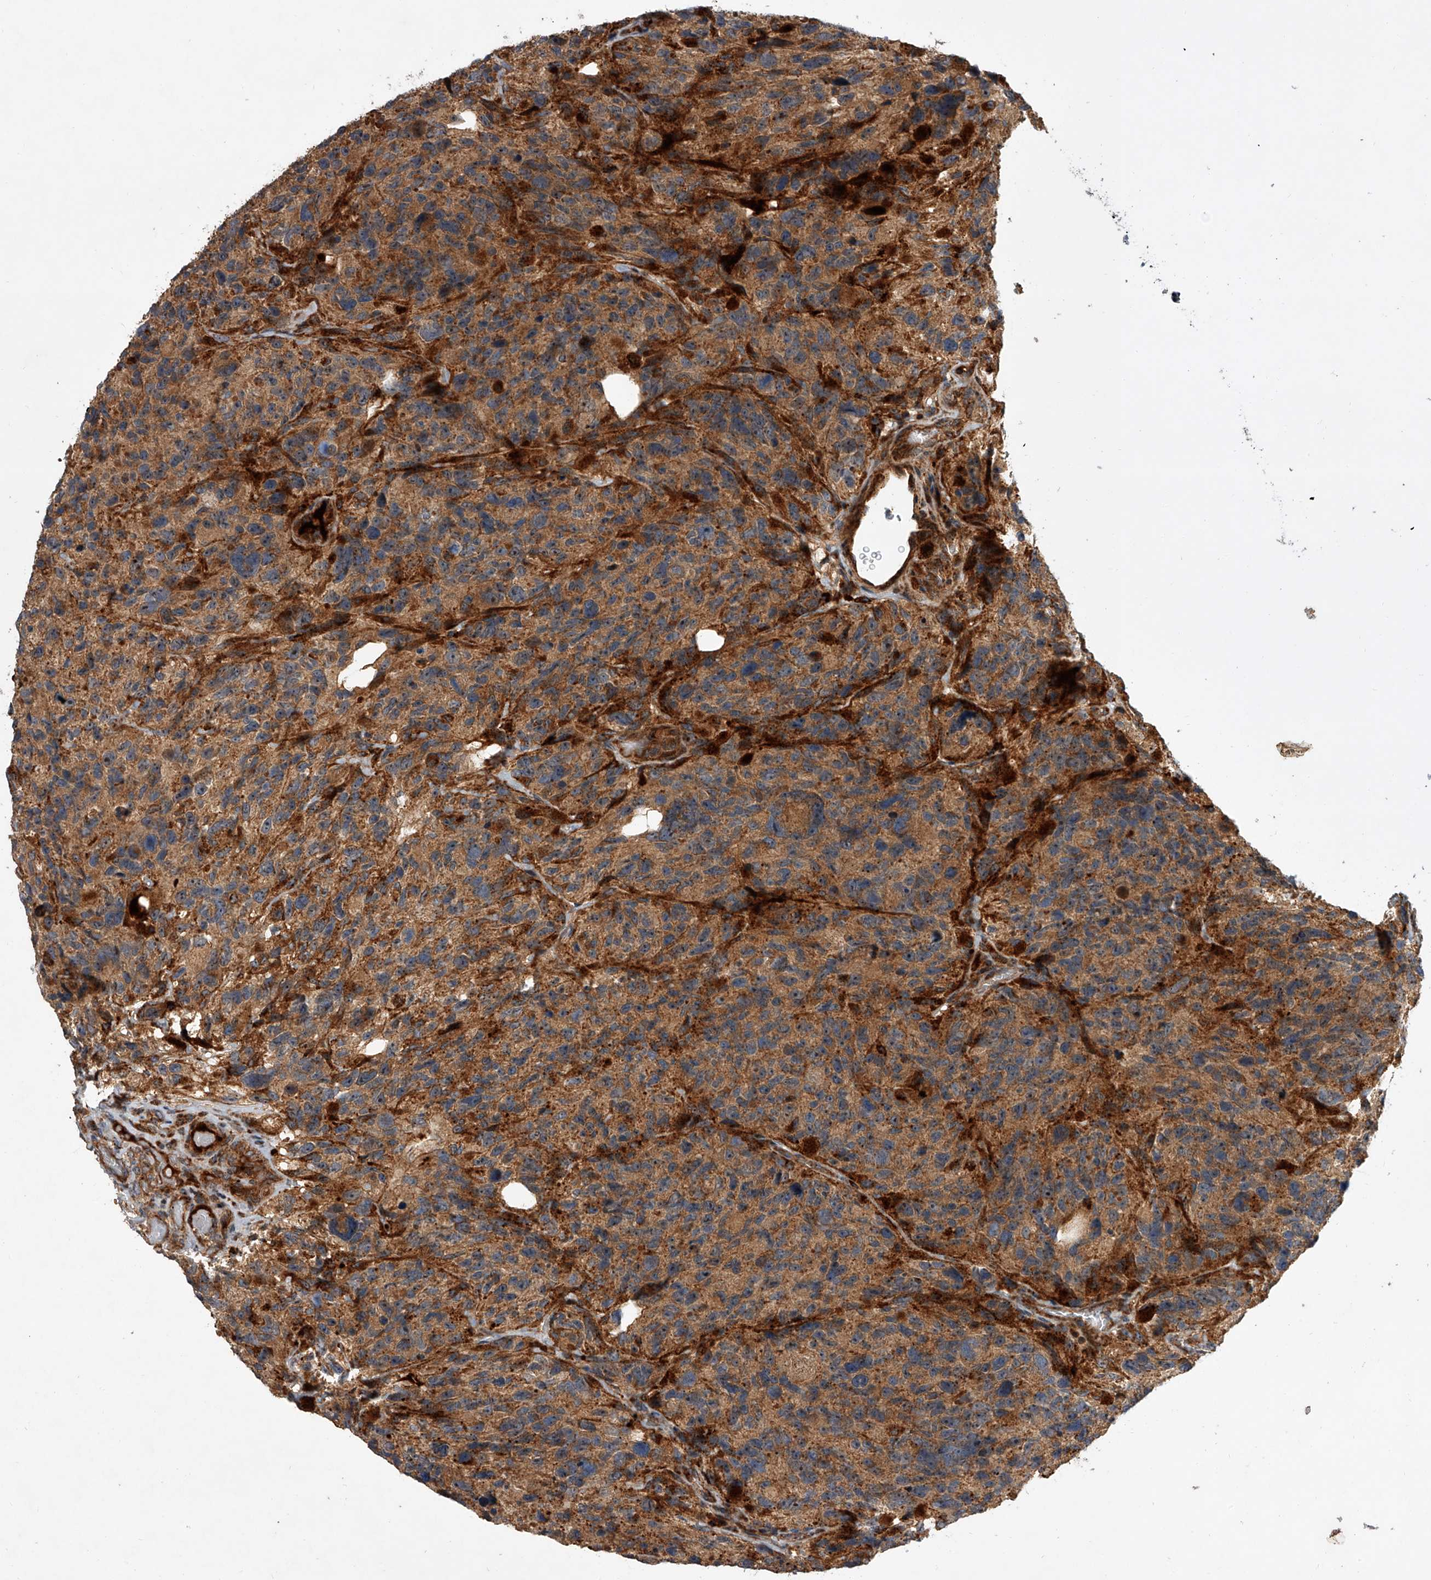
{"staining": {"intensity": "moderate", "quantity": ">75%", "location": "cytoplasmic/membranous"}, "tissue": "glioma", "cell_type": "Tumor cells", "image_type": "cancer", "snomed": [{"axis": "morphology", "description": "Glioma, malignant, High grade"}, {"axis": "topography", "description": "Brain"}], "caption": "Immunohistochemistry micrograph of neoplastic tissue: human glioma stained using IHC shows medium levels of moderate protein expression localized specifically in the cytoplasmic/membranous of tumor cells, appearing as a cytoplasmic/membranous brown color.", "gene": "USP47", "patient": {"sex": "male", "age": 69}}